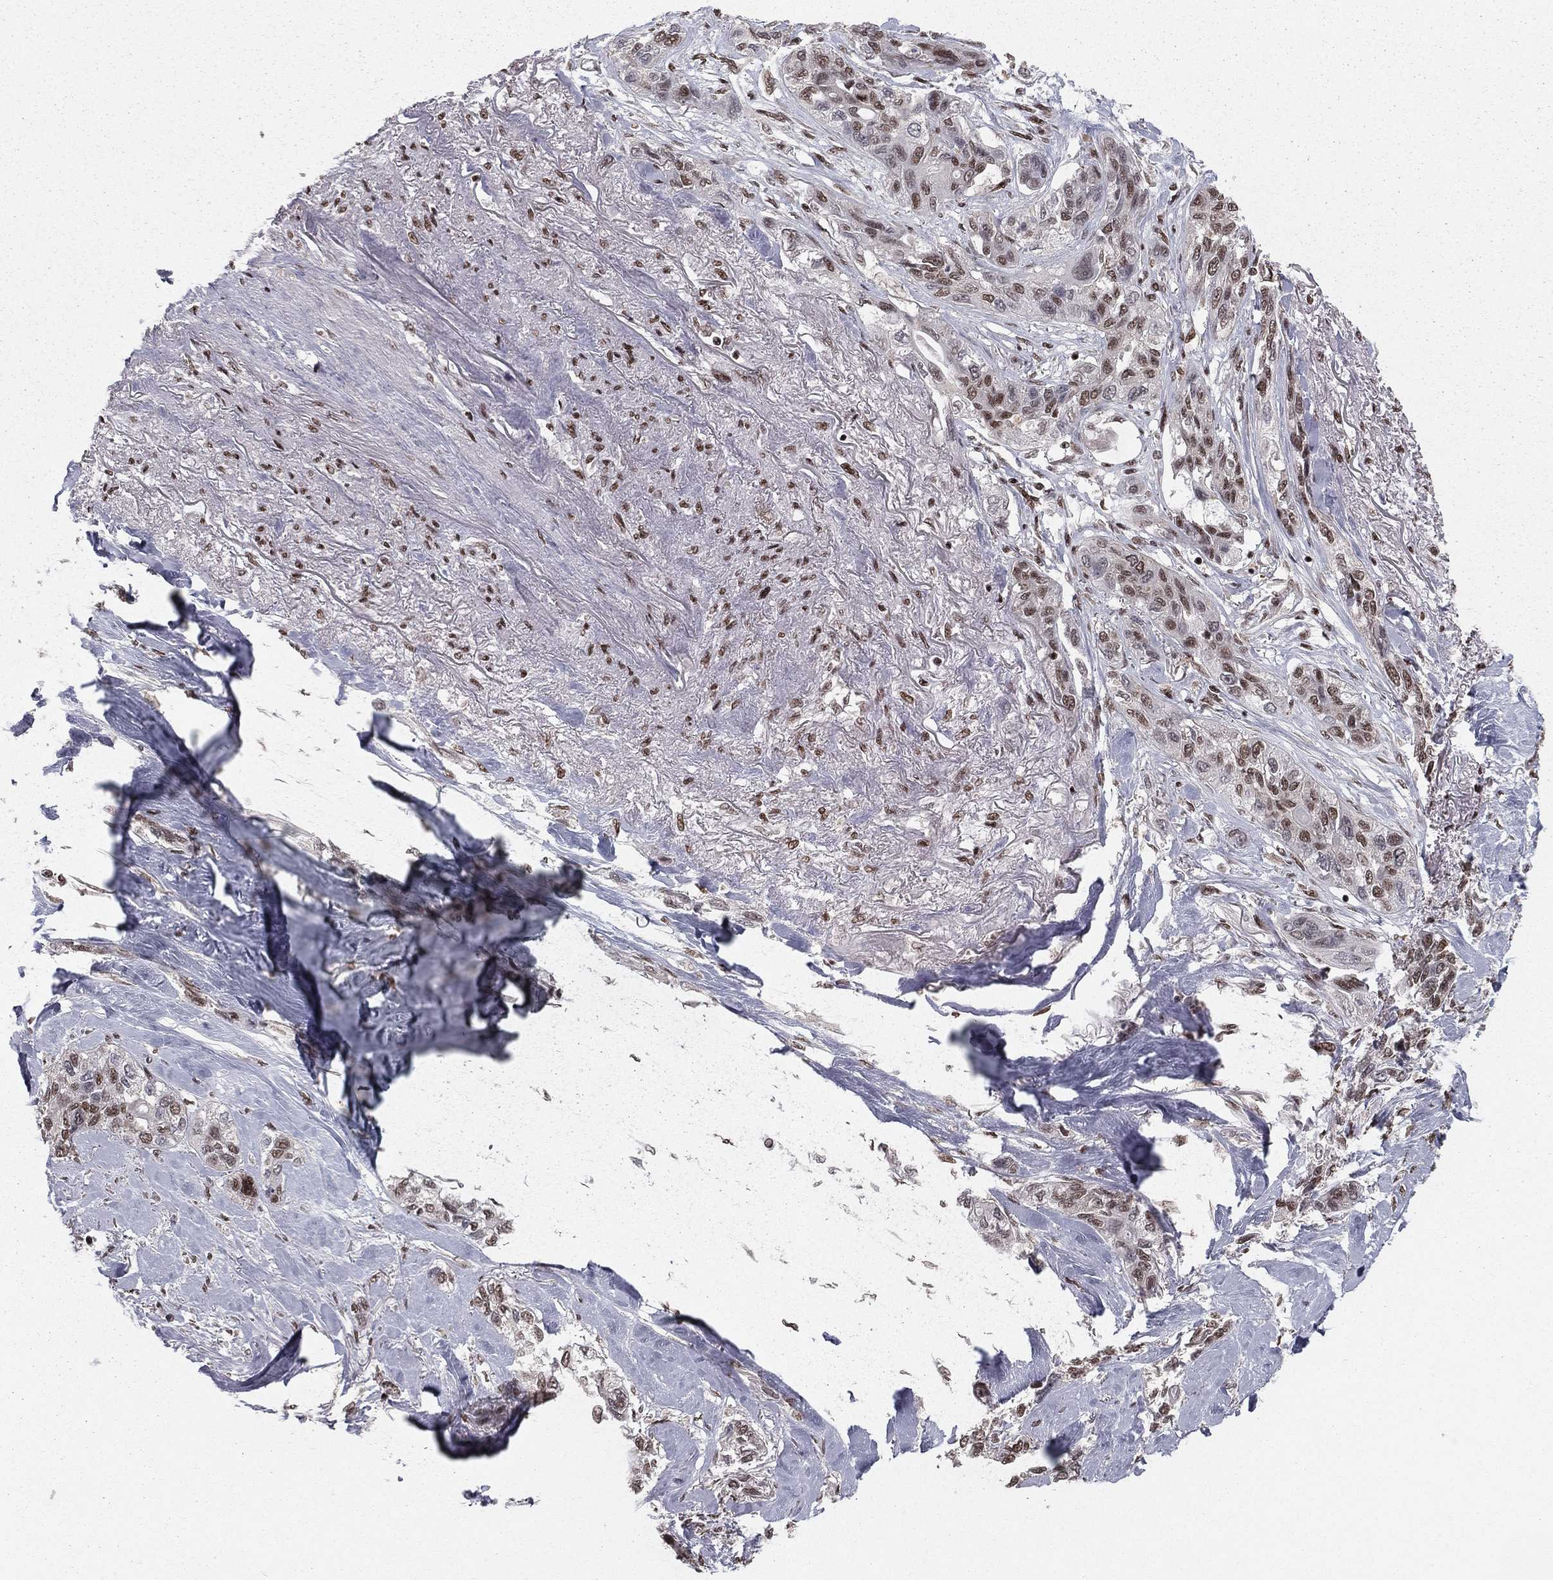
{"staining": {"intensity": "moderate", "quantity": "<25%", "location": "nuclear"}, "tissue": "lung cancer", "cell_type": "Tumor cells", "image_type": "cancer", "snomed": [{"axis": "morphology", "description": "Squamous cell carcinoma, NOS"}, {"axis": "topography", "description": "Lung"}], "caption": "Human squamous cell carcinoma (lung) stained with a protein marker displays moderate staining in tumor cells.", "gene": "NFYB", "patient": {"sex": "female", "age": 70}}